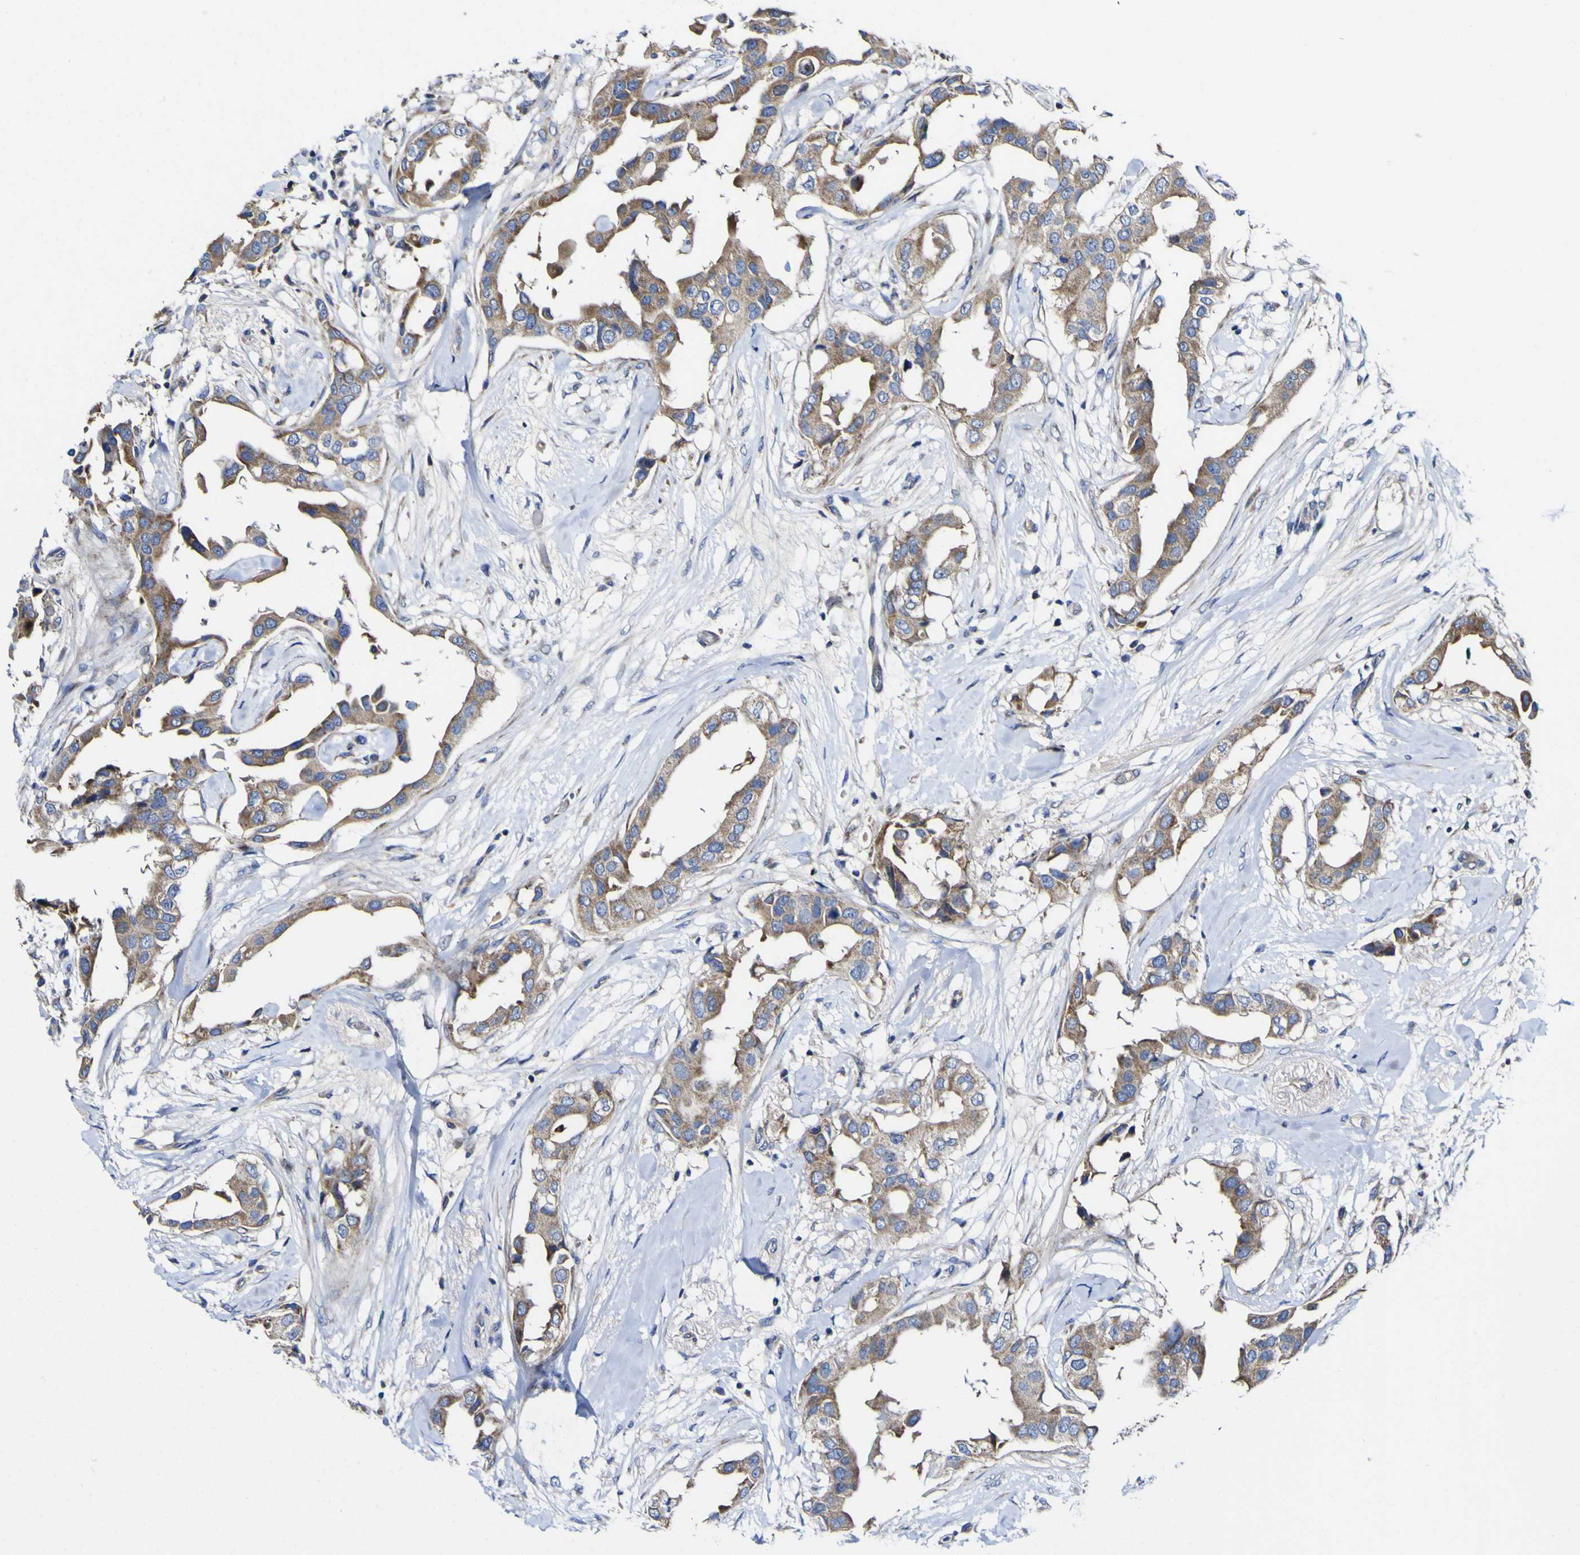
{"staining": {"intensity": "moderate", "quantity": ">75%", "location": "cytoplasmic/membranous"}, "tissue": "breast cancer", "cell_type": "Tumor cells", "image_type": "cancer", "snomed": [{"axis": "morphology", "description": "Duct carcinoma"}, {"axis": "topography", "description": "Breast"}], "caption": "Protein analysis of breast infiltrating ductal carcinoma tissue reveals moderate cytoplasmic/membranous positivity in approximately >75% of tumor cells. Nuclei are stained in blue.", "gene": "CCDC90B", "patient": {"sex": "female", "age": 40}}